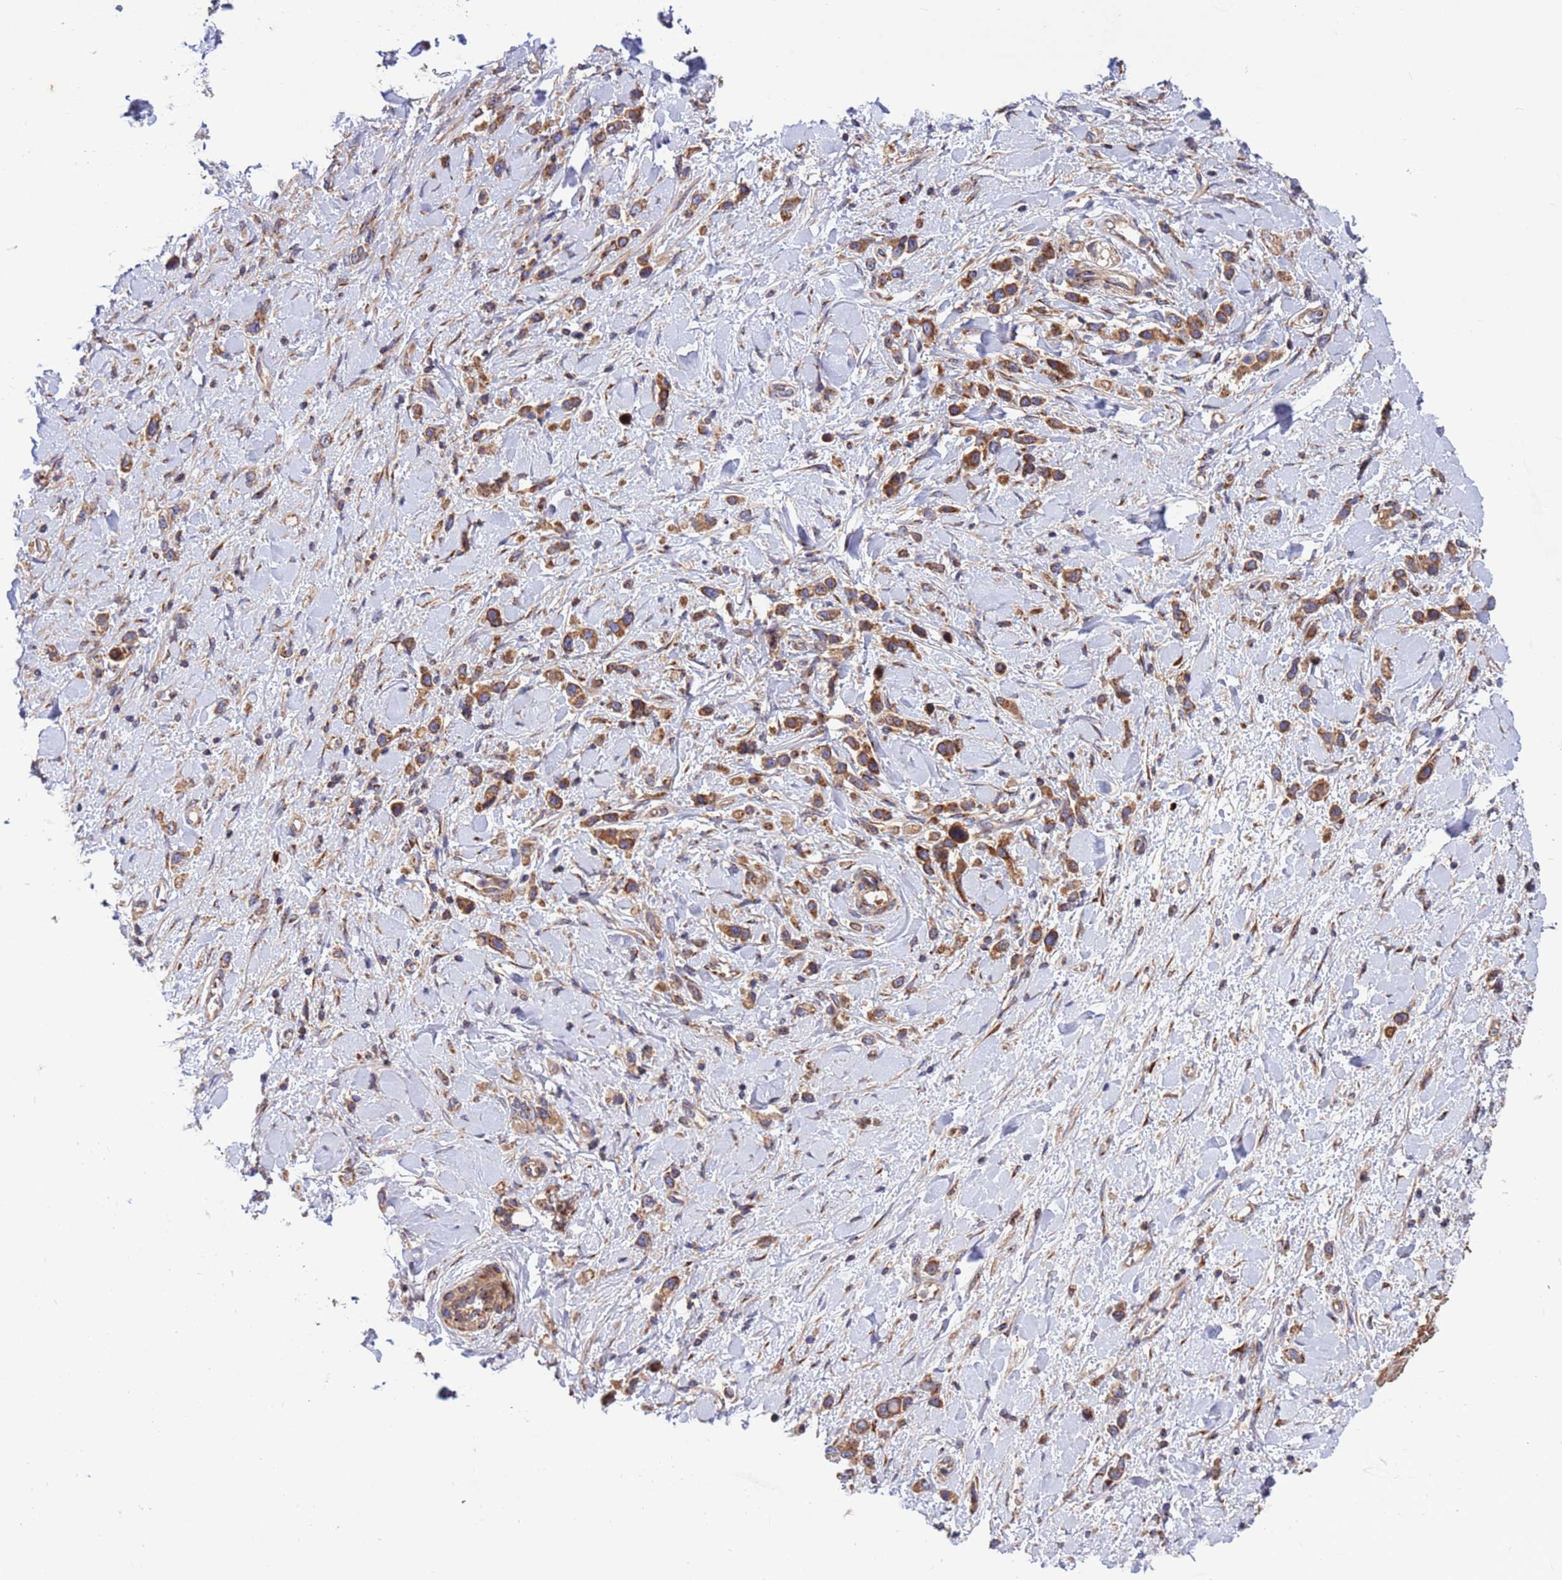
{"staining": {"intensity": "moderate", "quantity": ">75%", "location": "cytoplasmic/membranous"}, "tissue": "stomach cancer", "cell_type": "Tumor cells", "image_type": "cancer", "snomed": [{"axis": "morphology", "description": "Normal tissue, NOS"}, {"axis": "morphology", "description": "Adenocarcinoma, NOS"}, {"axis": "topography", "description": "Stomach, upper"}, {"axis": "topography", "description": "Stomach"}], "caption": "Human stomach adenocarcinoma stained with a brown dye reveals moderate cytoplasmic/membranous positive positivity in approximately >75% of tumor cells.", "gene": "ZC3HAV1", "patient": {"sex": "female", "age": 65}}